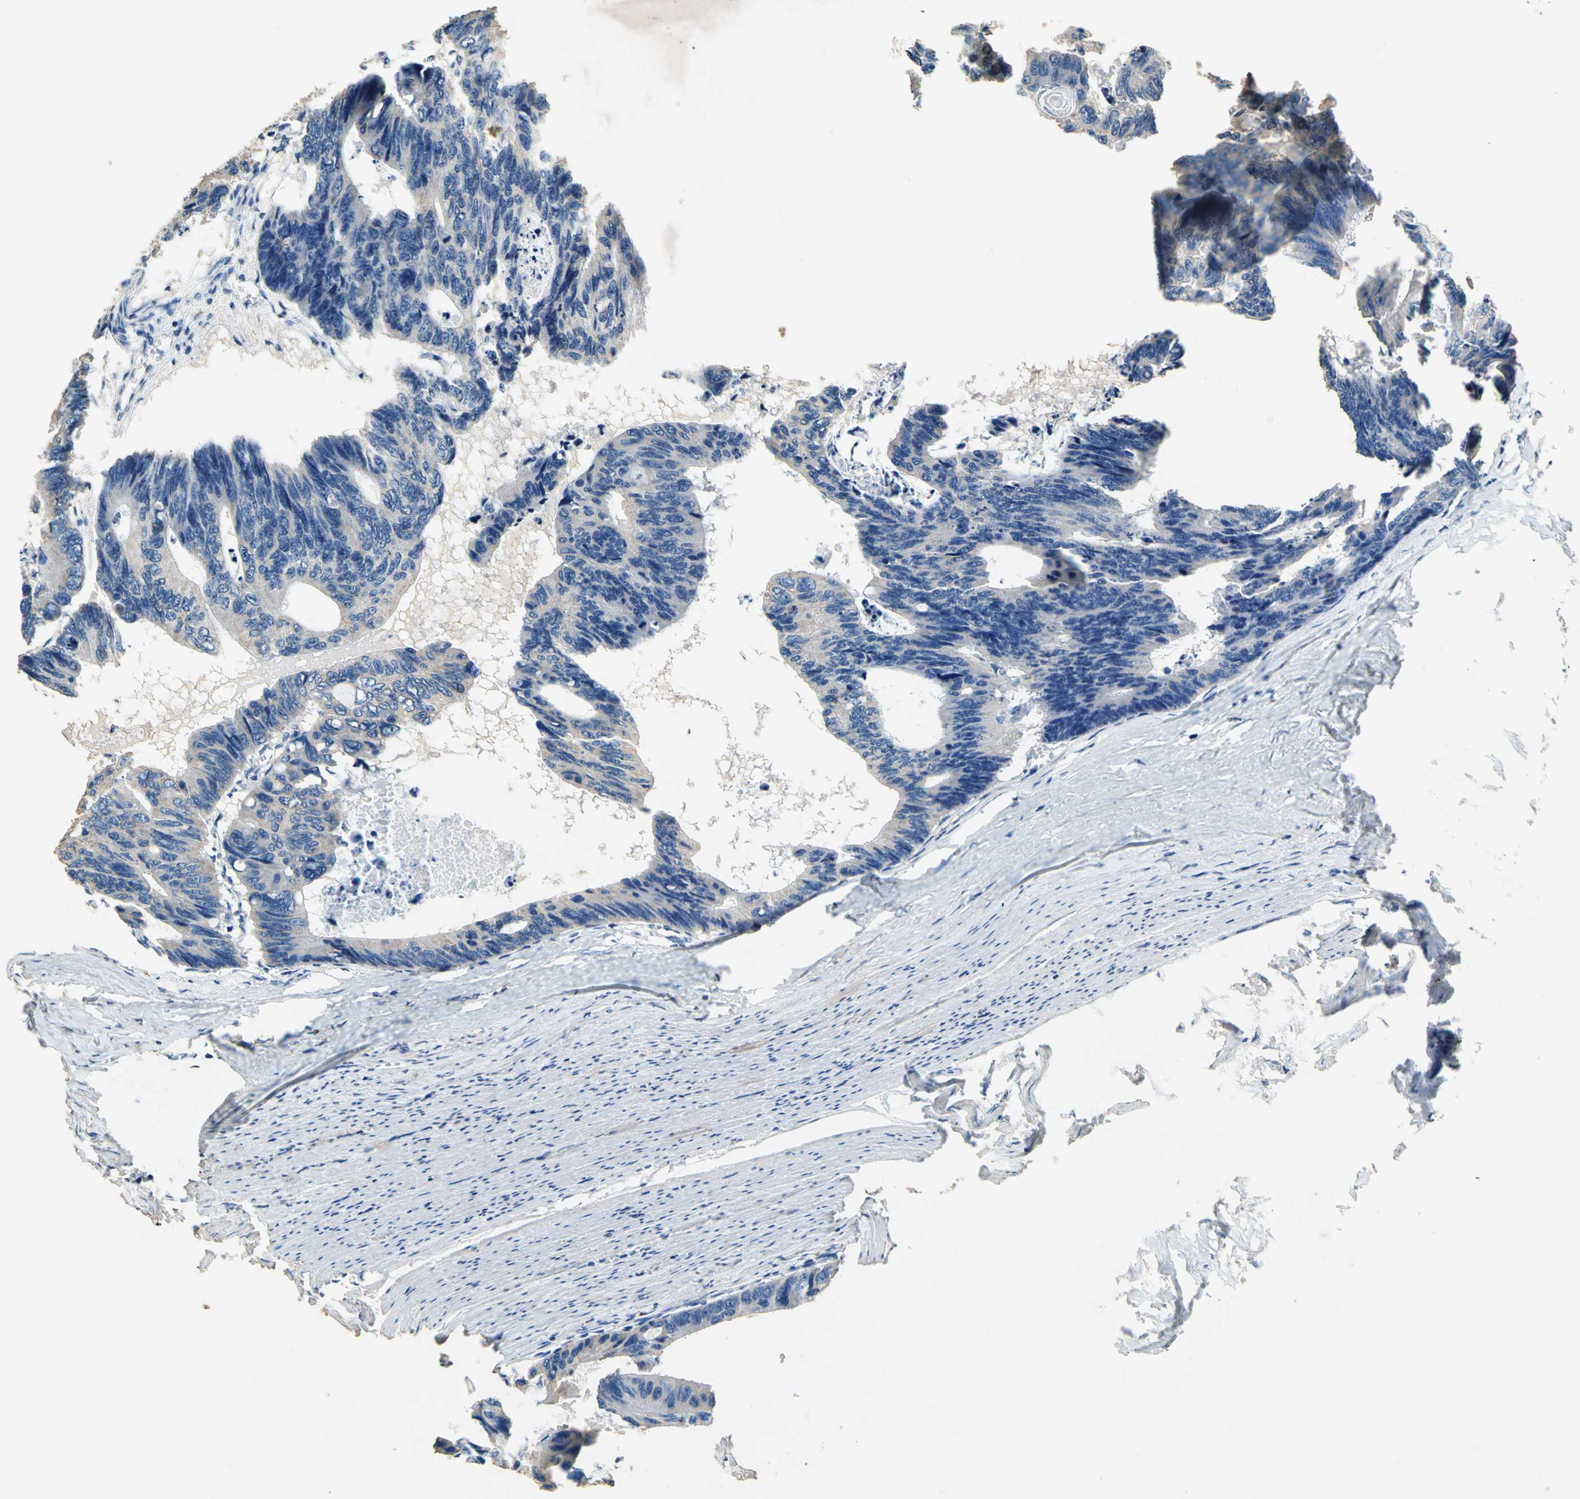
{"staining": {"intensity": "weak", "quantity": ">75%", "location": "cytoplasmic/membranous"}, "tissue": "colorectal cancer", "cell_type": "Tumor cells", "image_type": "cancer", "snomed": [{"axis": "morphology", "description": "Adenocarcinoma, NOS"}, {"axis": "topography", "description": "Colon"}], "caption": "A photomicrograph showing weak cytoplasmic/membranous expression in about >75% of tumor cells in adenocarcinoma (colorectal), as visualized by brown immunohistochemical staining.", "gene": "ADAMTS5", "patient": {"sex": "female", "age": 55}}